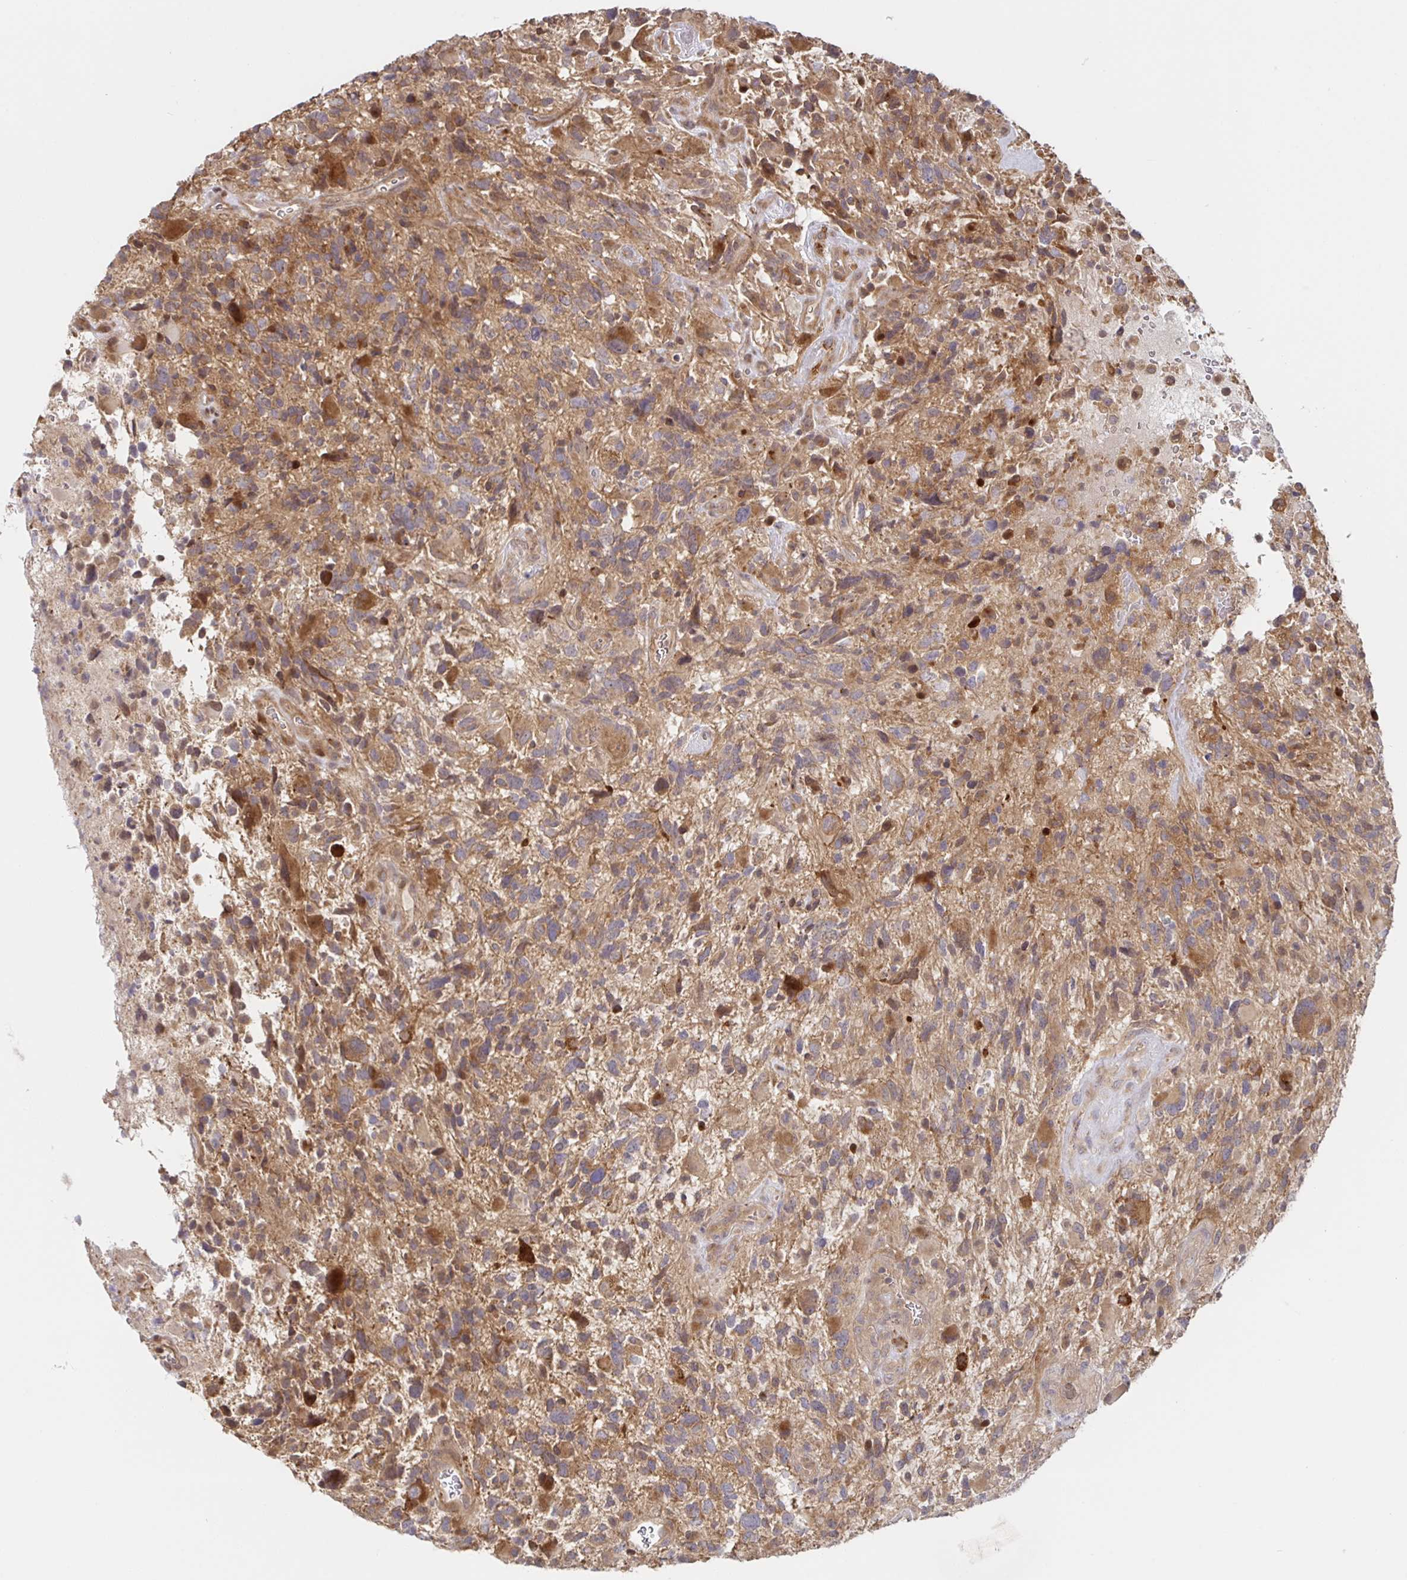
{"staining": {"intensity": "moderate", "quantity": ">75%", "location": "cytoplasmic/membranous"}, "tissue": "glioma", "cell_type": "Tumor cells", "image_type": "cancer", "snomed": [{"axis": "morphology", "description": "Glioma, malignant, High grade"}, {"axis": "topography", "description": "Brain"}], "caption": "Malignant glioma (high-grade) tissue demonstrates moderate cytoplasmic/membranous positivity in about >75% of tumor cells Using DAB (brown) and hematoxylin (blue) stains, captured at high magnification using brightfield microscopy.", "gene": "AACS", "patient": {"sex": "female", "age": 71}}